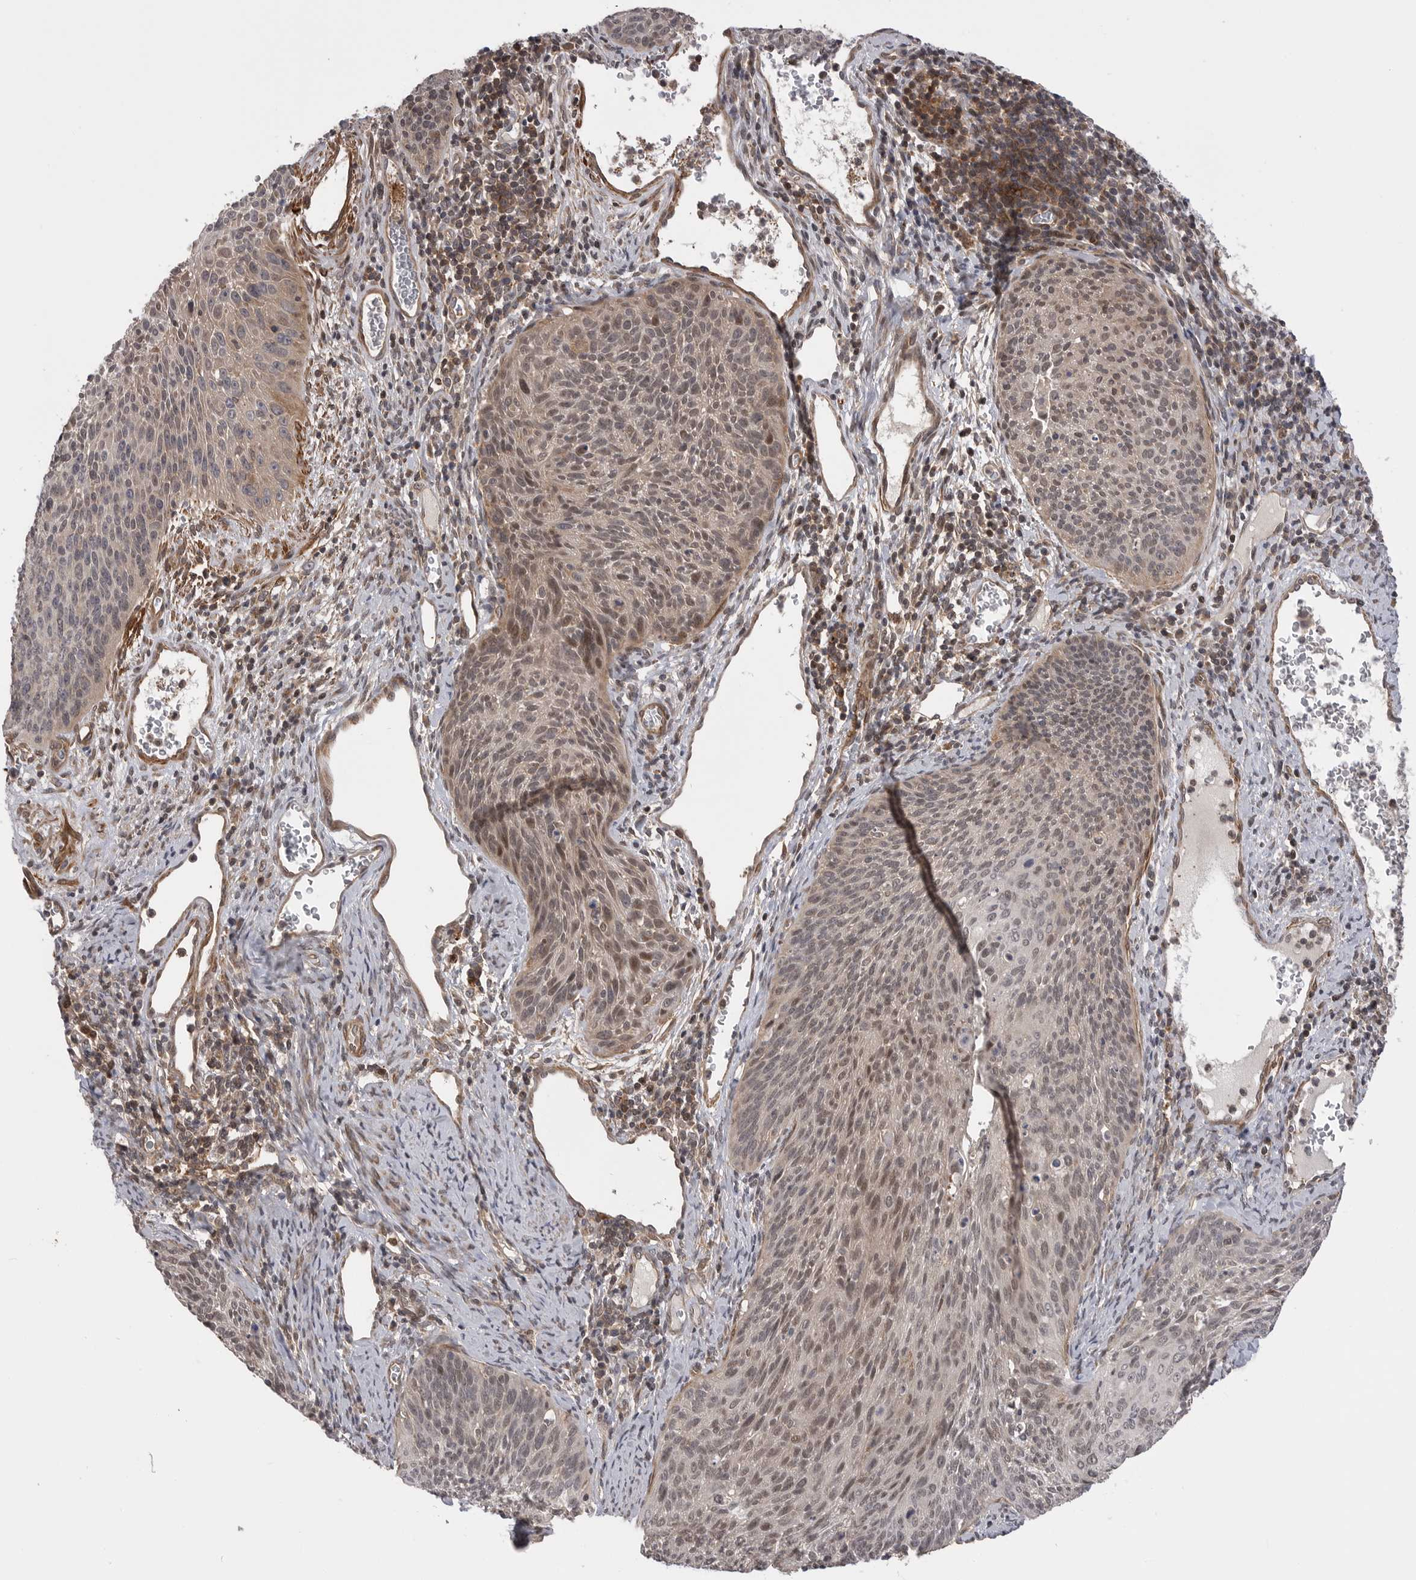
{"staining": {"intensity": "weak", "quantity": "25%-75%", "location": "nuclear"}, "tissue": "cervical cancer", "cell_type": "Tumor cells", "image_type": "cancer", "snomed": [{"axis": "morphology", "description": "Squamous cell carcinoma, NOS"}, {"axis": "topography", "description": "Cervix"}], "caption": "Human cervical cancer (squamous cell carcinoma) stained with a brown dye displays weak nuclear positive positivity in about 25%-75% of tumor cells.", "gene": "TRIM56", "patient": {"sex": "female", "age": 55}}